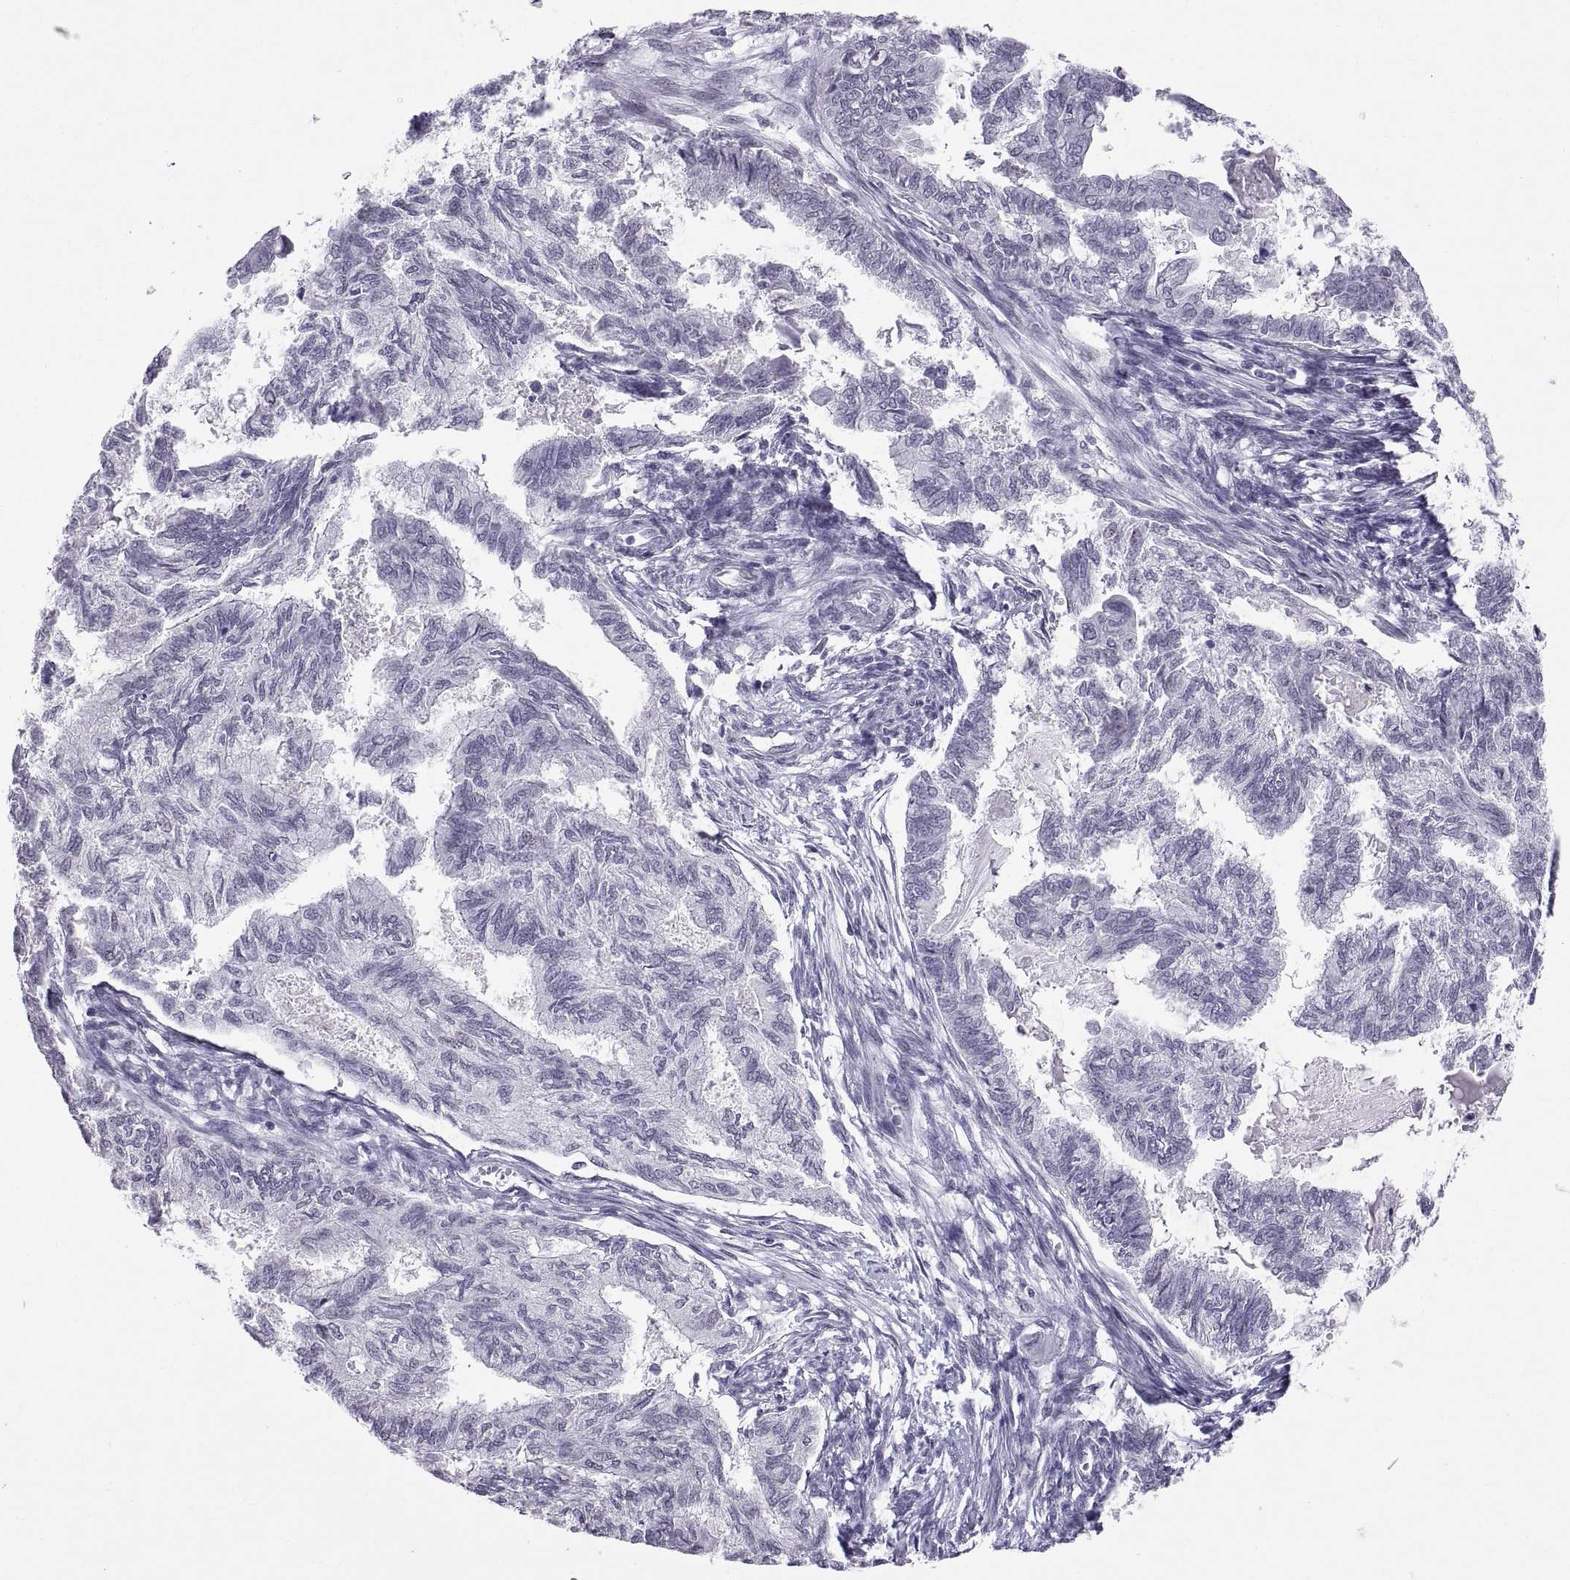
{"staining": {"intensity": "negative", "quantity": "none", "location": "none"}, "tissue": "endometrial cancer", "cell_type": "Tumor cells", "image_type": "cancer", "snomed": [{"axis": "morphology", "description": "Adenocarcinoma, NOS"}, {"axis": "topography", "description": "Endometrium"}], "caption": "Endometrial adenocarcinoma was stained to show a protein in brown. There is no significant staining in tumor cells.", "gene": "KRT77", "patient": {"sex": "female", "age": 86}}